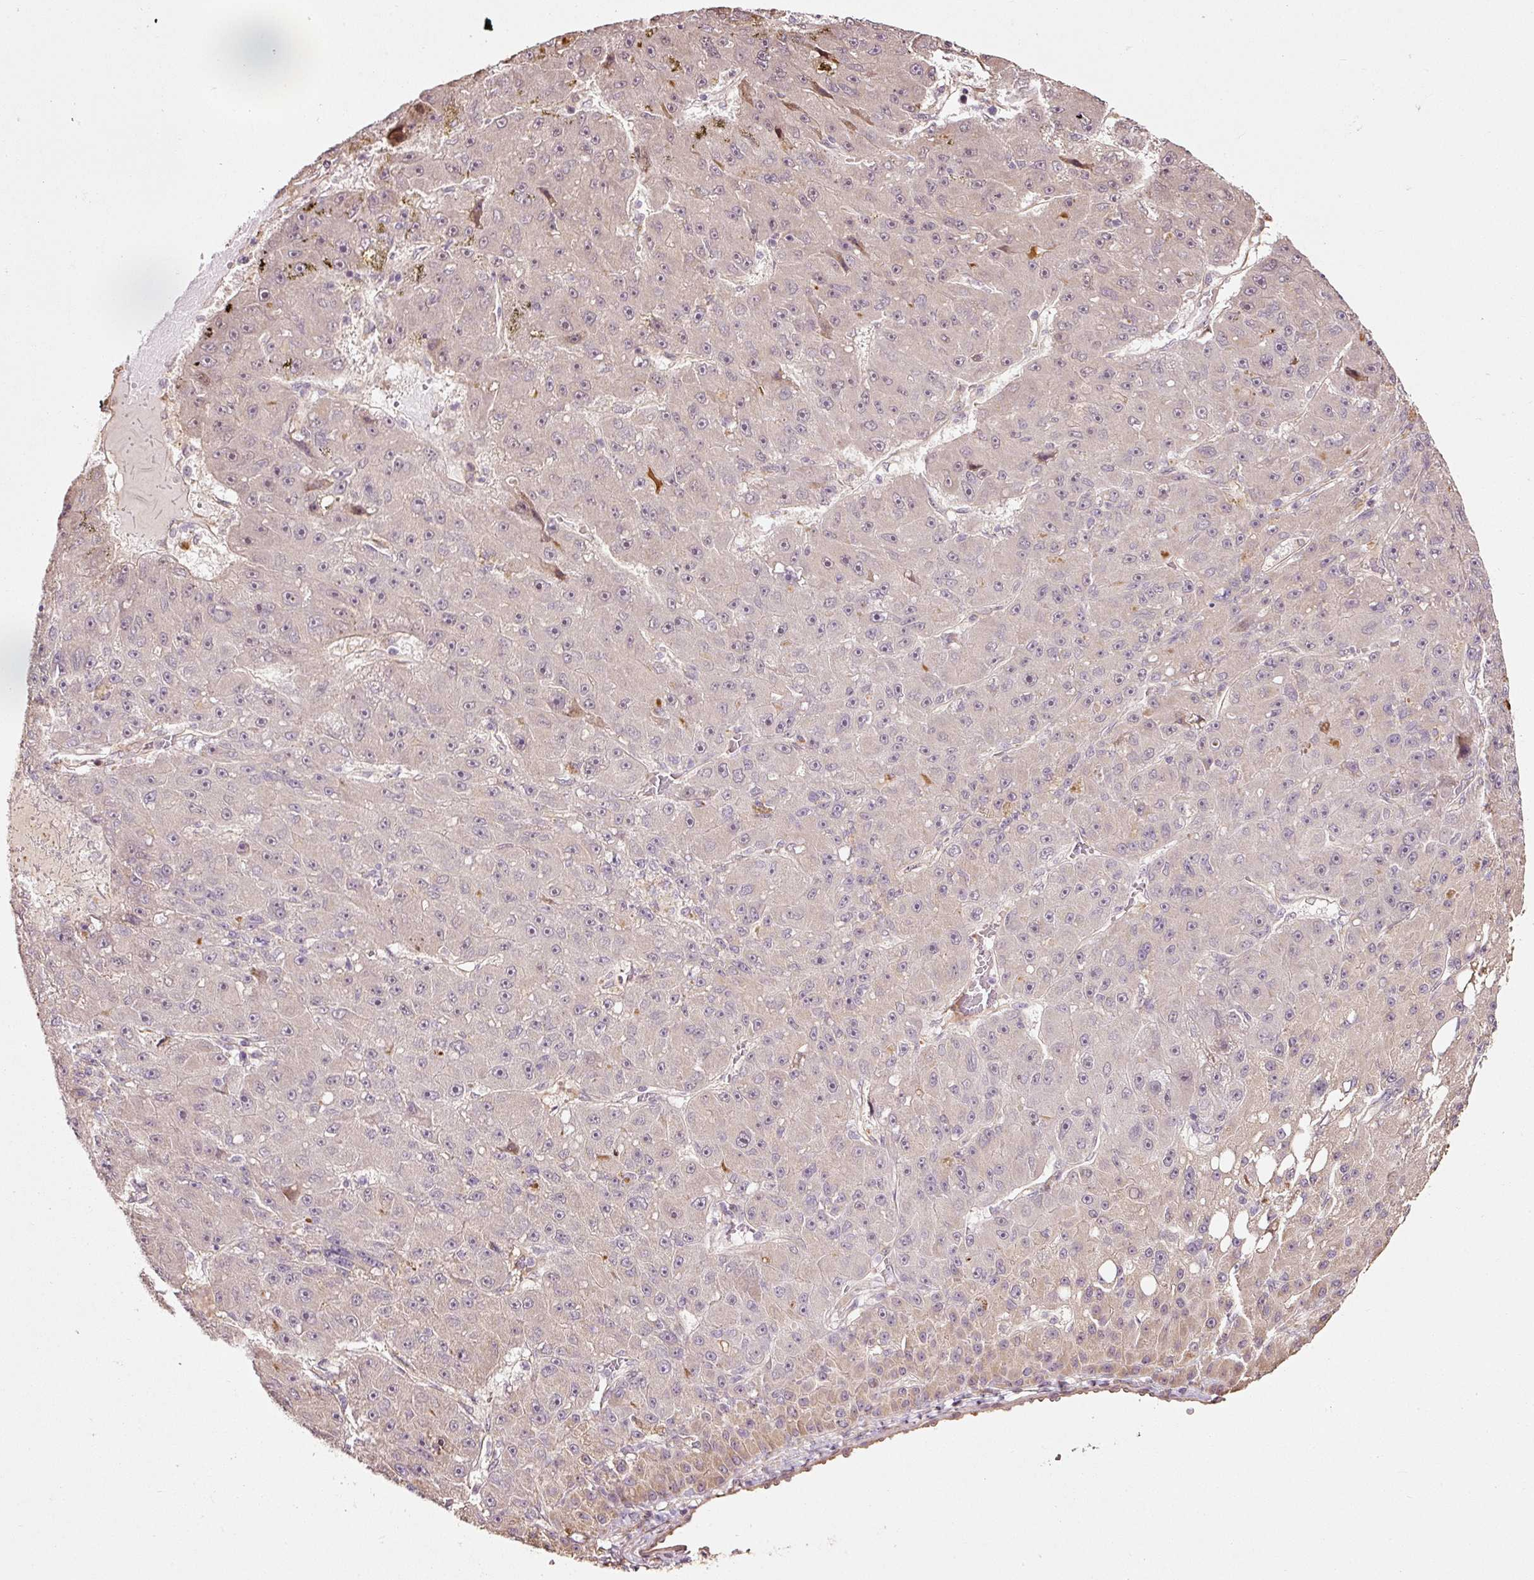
{"staining": {"intensity": "negative", "quantity": "none", "location": "none"}, "tissue": "liver cancer", "cell_type": "Tumor cells", "image_type": "cancer", "snomed": [{"axis": "morphology", "description": "Carcinoma, Hepatocellular, NOS"}, {"axis": "topography", "description": "Liver"}], "caption": "Liver cancer was stained to show a protein in brown. There is no significant expression in tumor cells. Brightfield microscopy of immunohistochemistry stained with DAB (brown) and hematoxylin (blue), captured at high magnification.", "gene": "ETF1", "patient": {"sex": "male", "age": 67}}